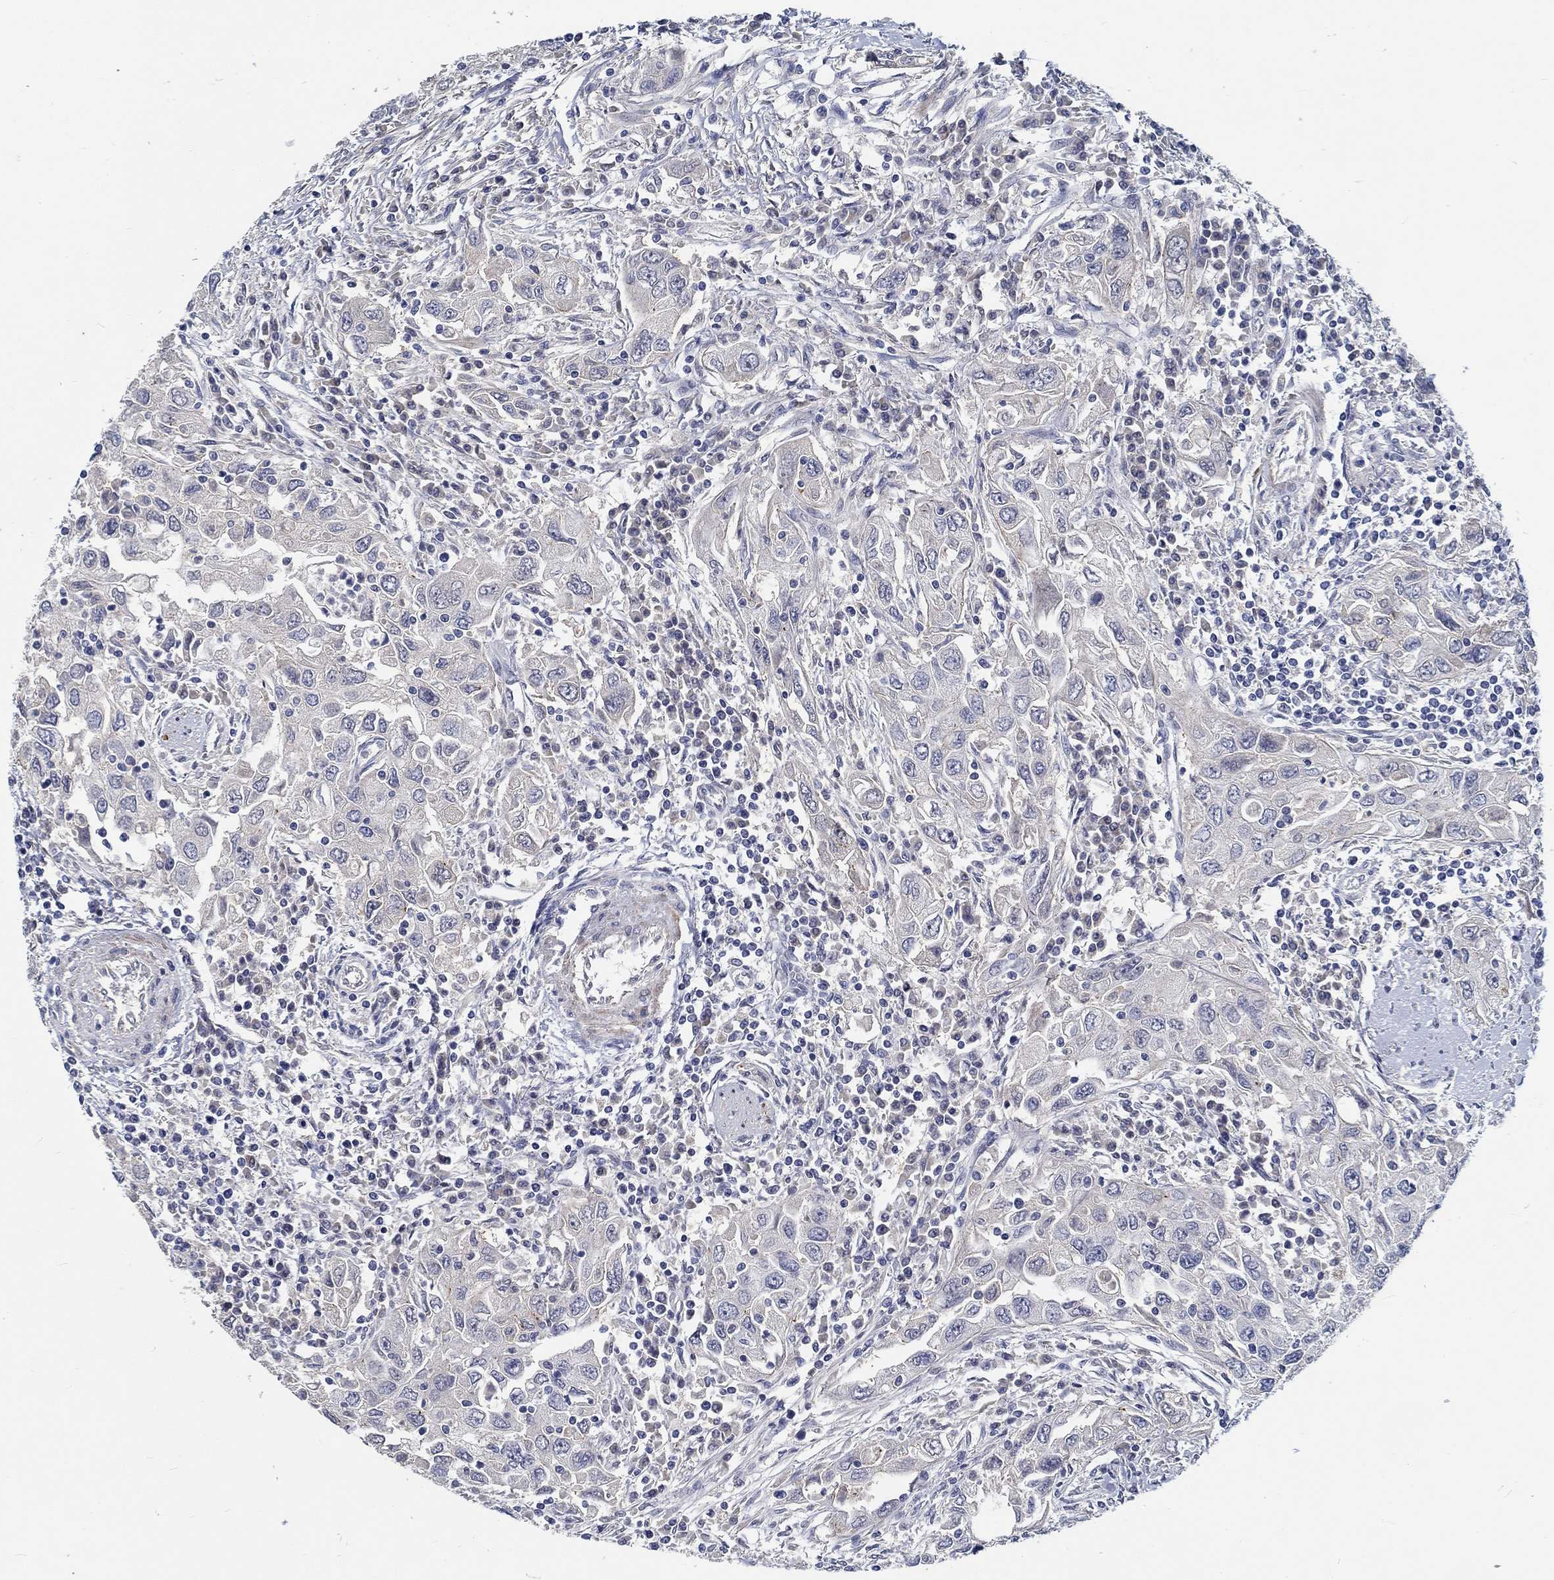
{"staining": {"intensity": "negative", "quantity": "none", "location": "none"}, "tissue": "urothelial cancer", "cell_type": "Tumor cells", "image_type": "cancer", "snomed": [{"axis": "morphology", "description": "Urothelial carcinoma, High grade"}, {"axis": "topography", "description": "Urinary bladder"}], "caption": "An IHC histopathology image of urothelial cancer is shown. There is no staining in tumor cells of urothelial cancer.", "gene": "MYBPC1", "patient": {"sex": "male", "age": 76}}